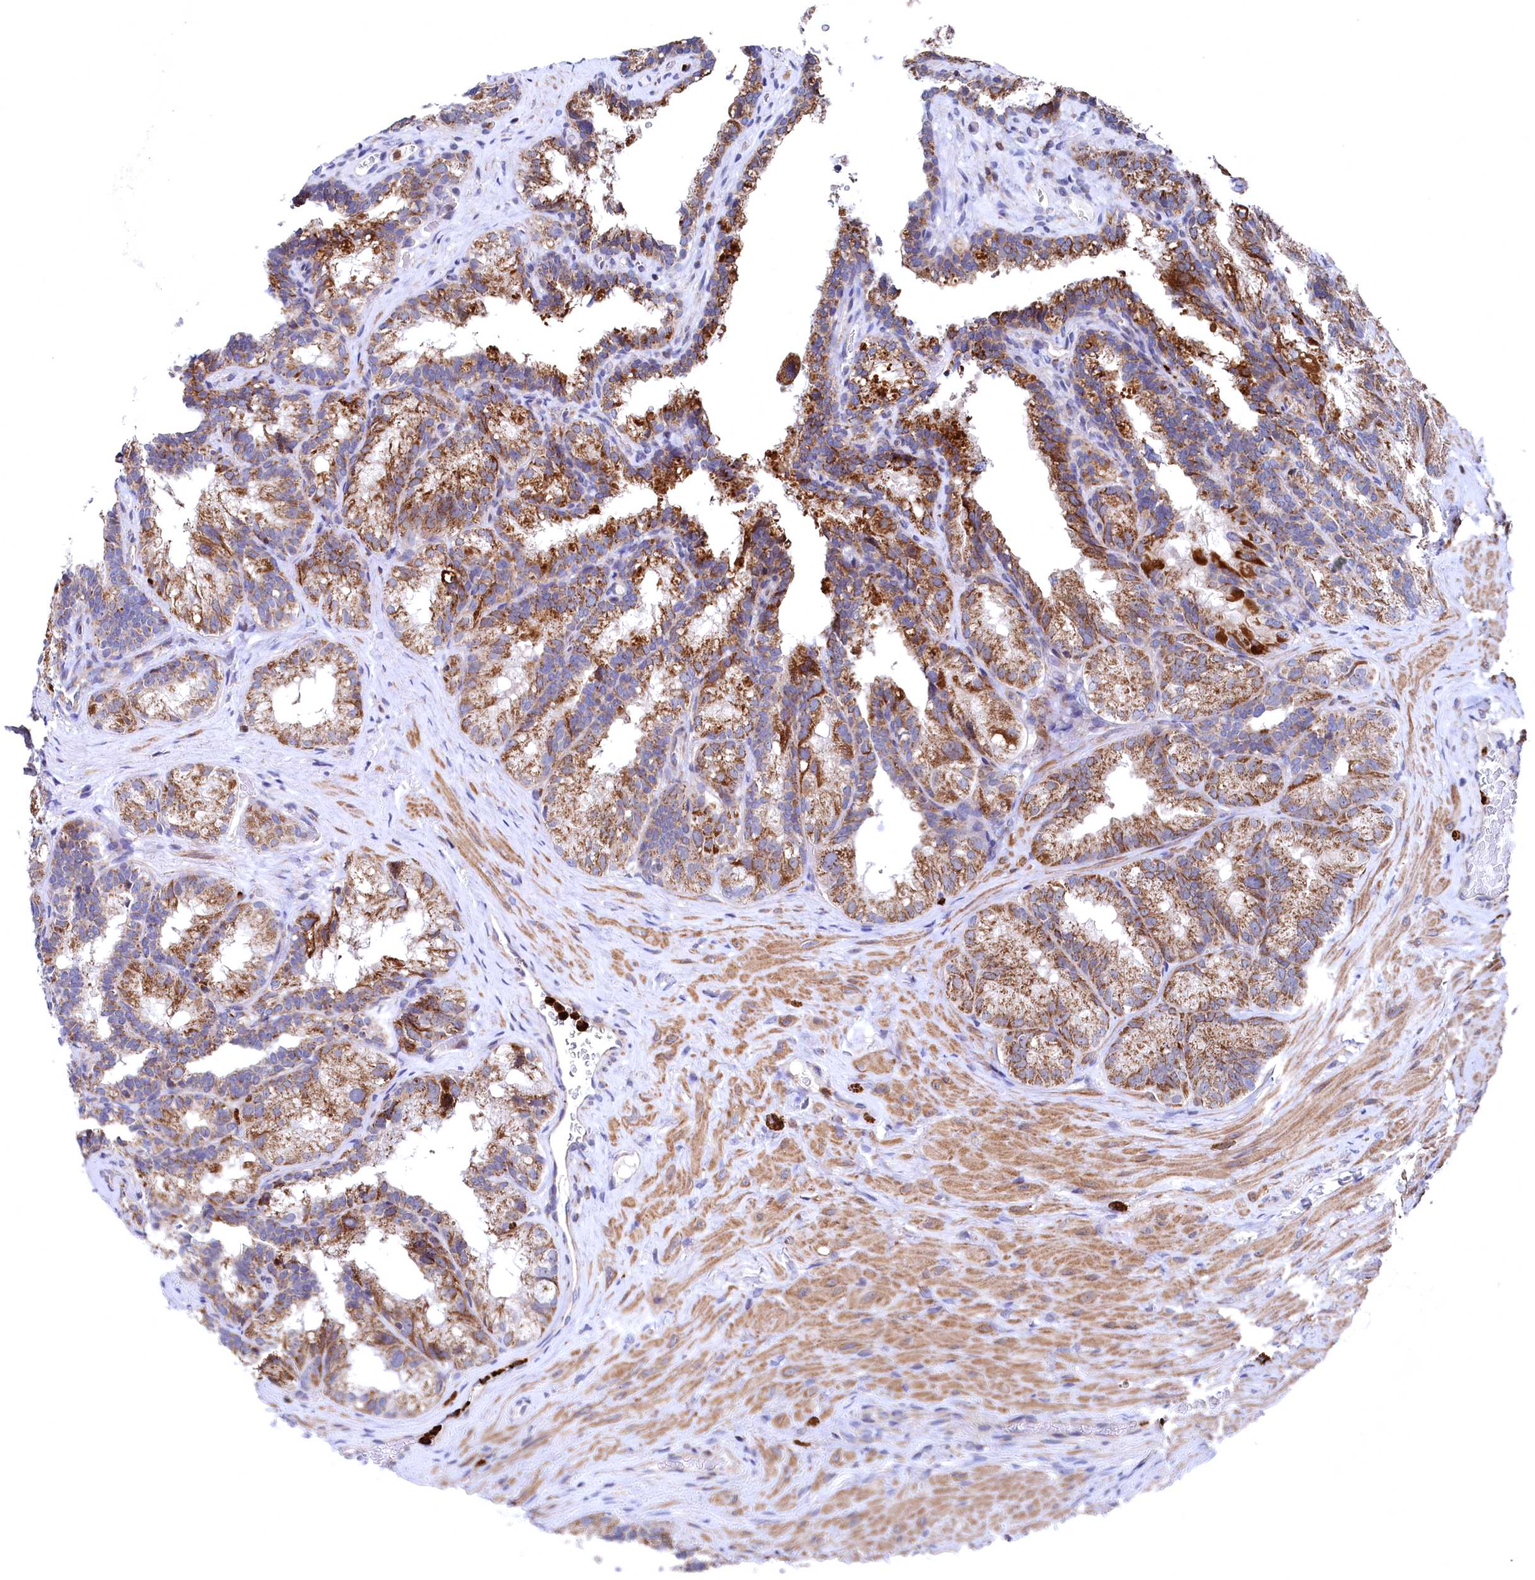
{"staining": {"intensity": "strong", "quantity": ">75%", "location": "cytoplasmic/membranous"}, "tissue": "seminal vesicle", "cell_type": "Glandular cells", "image_type": "normal", "snomed": [{"axis": "morphology", "description": "Normal tissue, NOS"}, {"axis": "topography", "description": "Seminal veicle"}], "caption": "Immunohistochemistry of unremarkable seminal vesicle demonstrates high levels of strong cytoplasmic/membranous positivity in approximately >75% of glandular cells. Immunohistochemistry (ihc) stains the protein of interest in brown and the nuclei are stained blue.", "gene": "CHCHD1", "patient": {"sex": "male", "age": 60}}